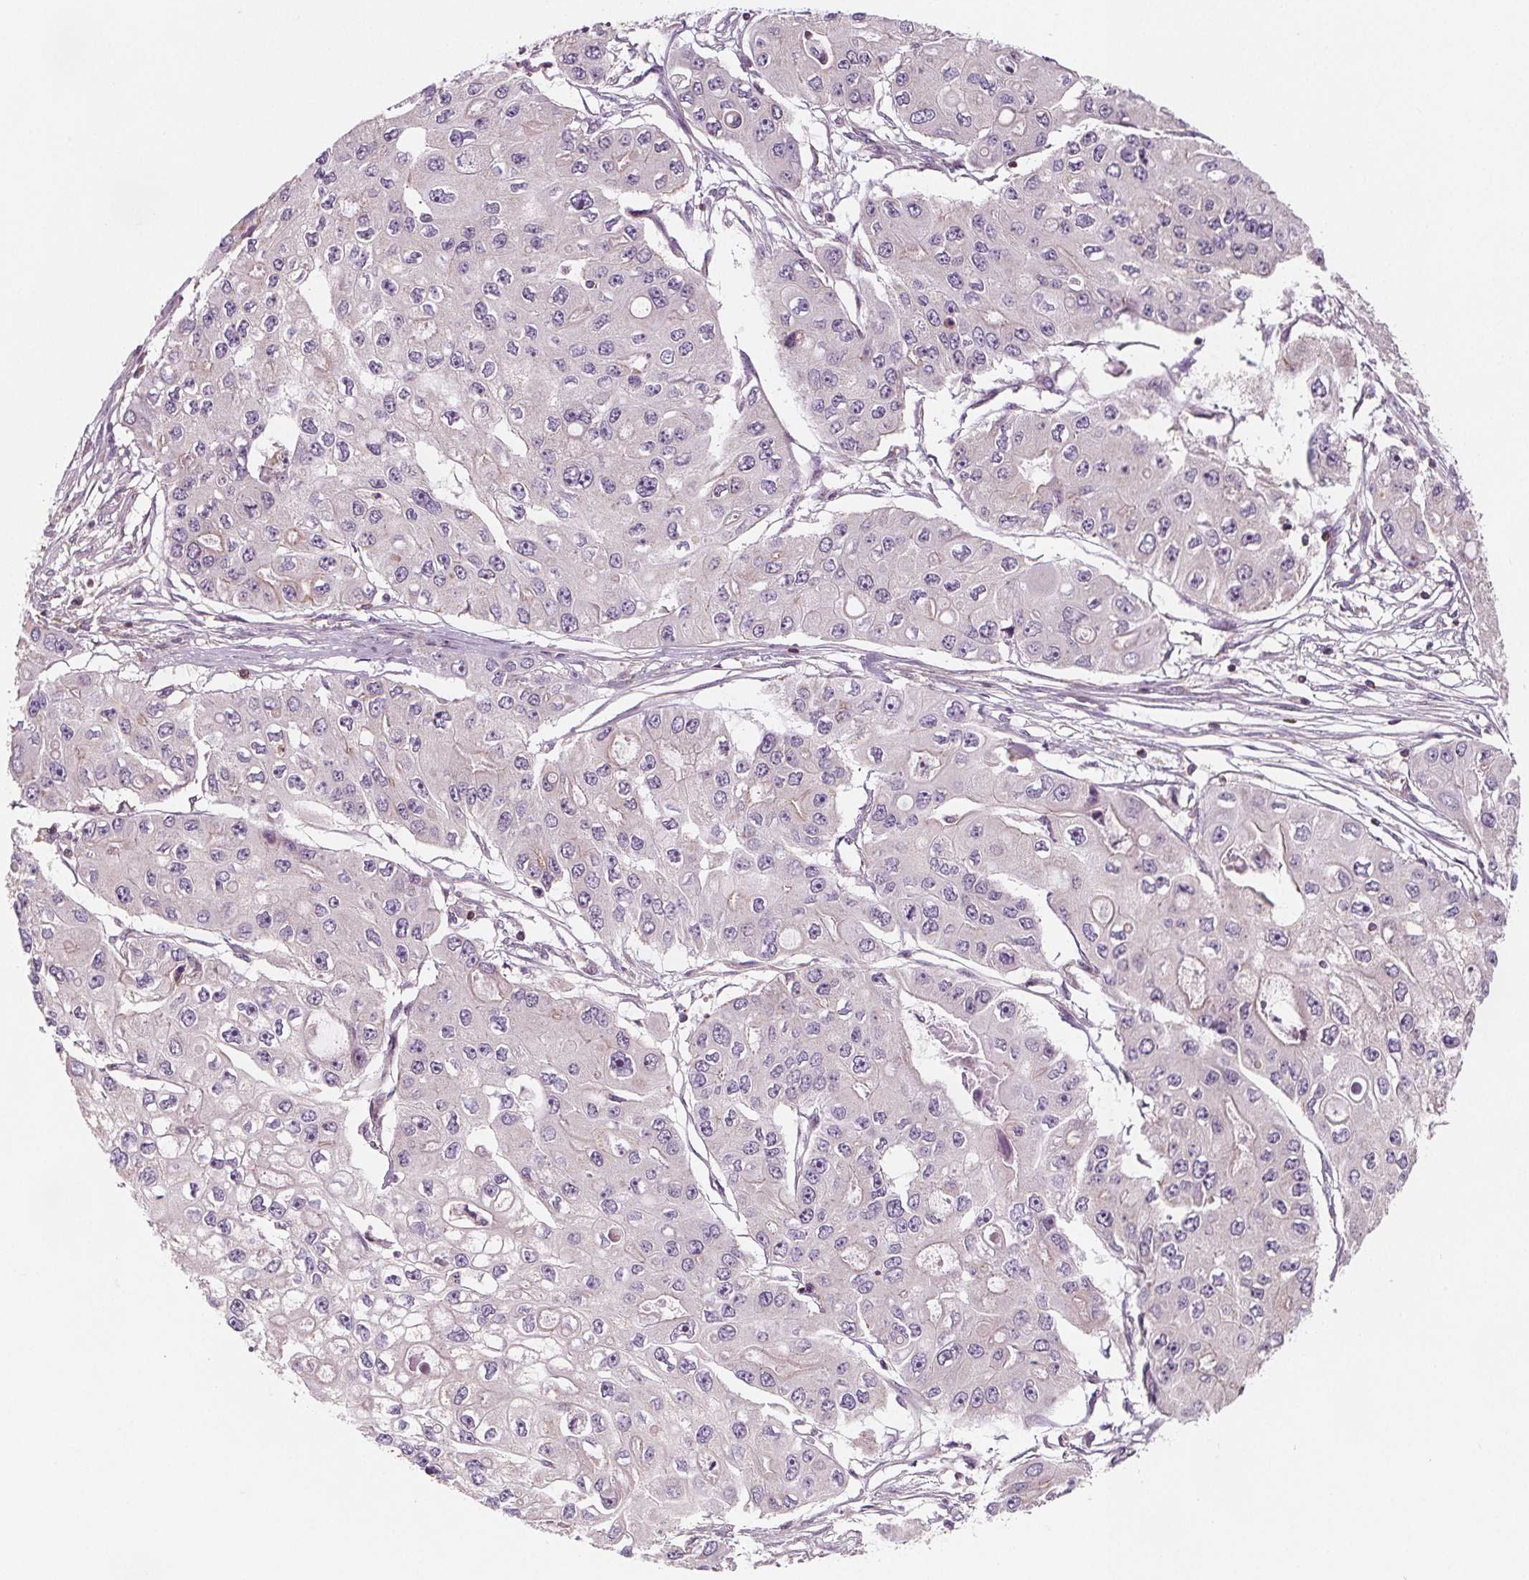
{"staining": {"intensity": "negative", "quantity": "none", "location": "none"}, "tissue": "ovarian cancer", "cell_type": "Tumor cells", "image_type": "cancer", "snomed": [{"axis": "morphology", "description": "Cystadenocarcinoma, serous, NOS"}, {"axis": "topography", "description": "Ovary"}], "caption": "This is a micrograph of immunohistochemistry (IHC) staining of ovarian serous cystadenocarcinoma, which shows no expression in tumor cells.", "gene": "ADAM33", "patient": {"sex": "female", "age": 56}}